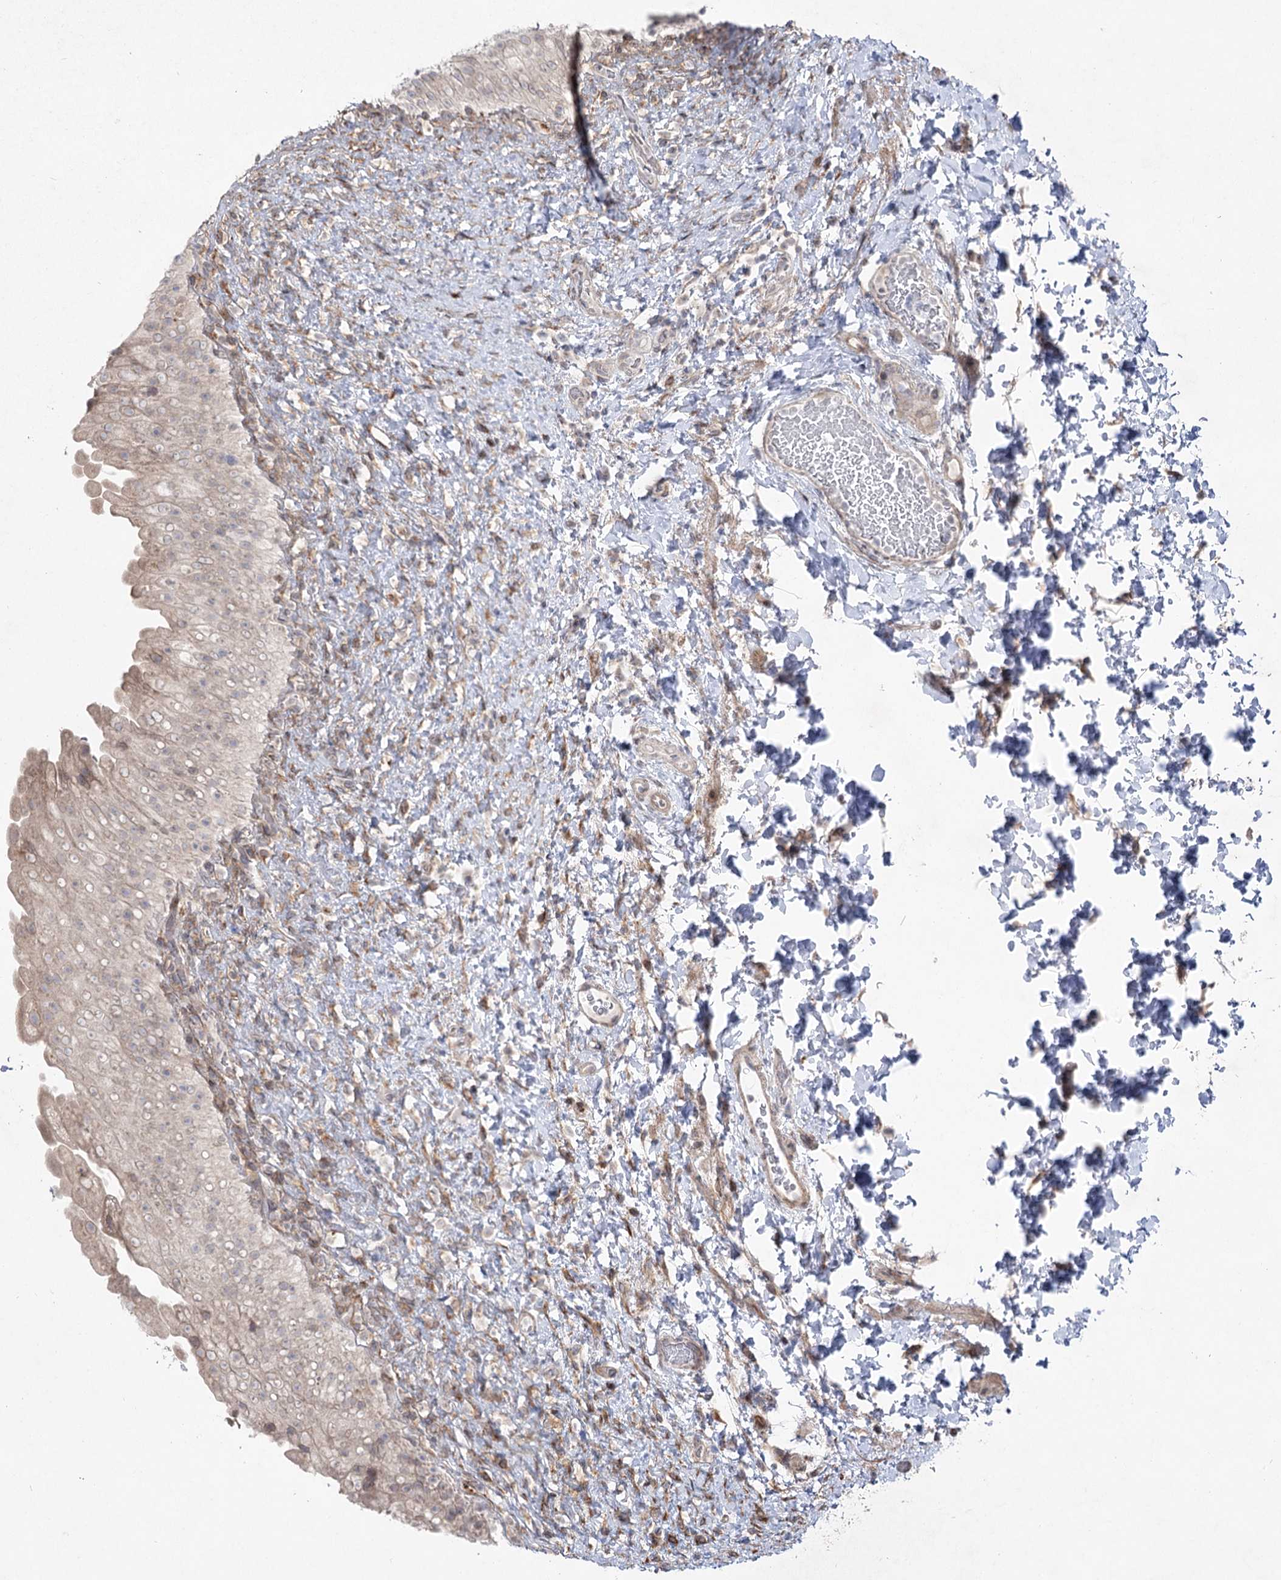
{"staining": {"intensity": "weak", "quantity": "<25%", "location": "cytoplasmic/membranous"}, "tissue": "urinary bladder", "cell_type": "Urothelial cells", "image_type": "normal", "snomed": [{"axis": "morphology", "description": "Normal tissue, NOS"}, {"axis": "topography", "description": "Urinary bladder"}], "caption": "An immunohistochemistry (IHC) photomicrograph of normal urinary bladder is shown. There is no staining in urothelial cells of urinary bladder.", "gene": "SH3BP5L", "patient": {"sex": "female", "age": 27}}